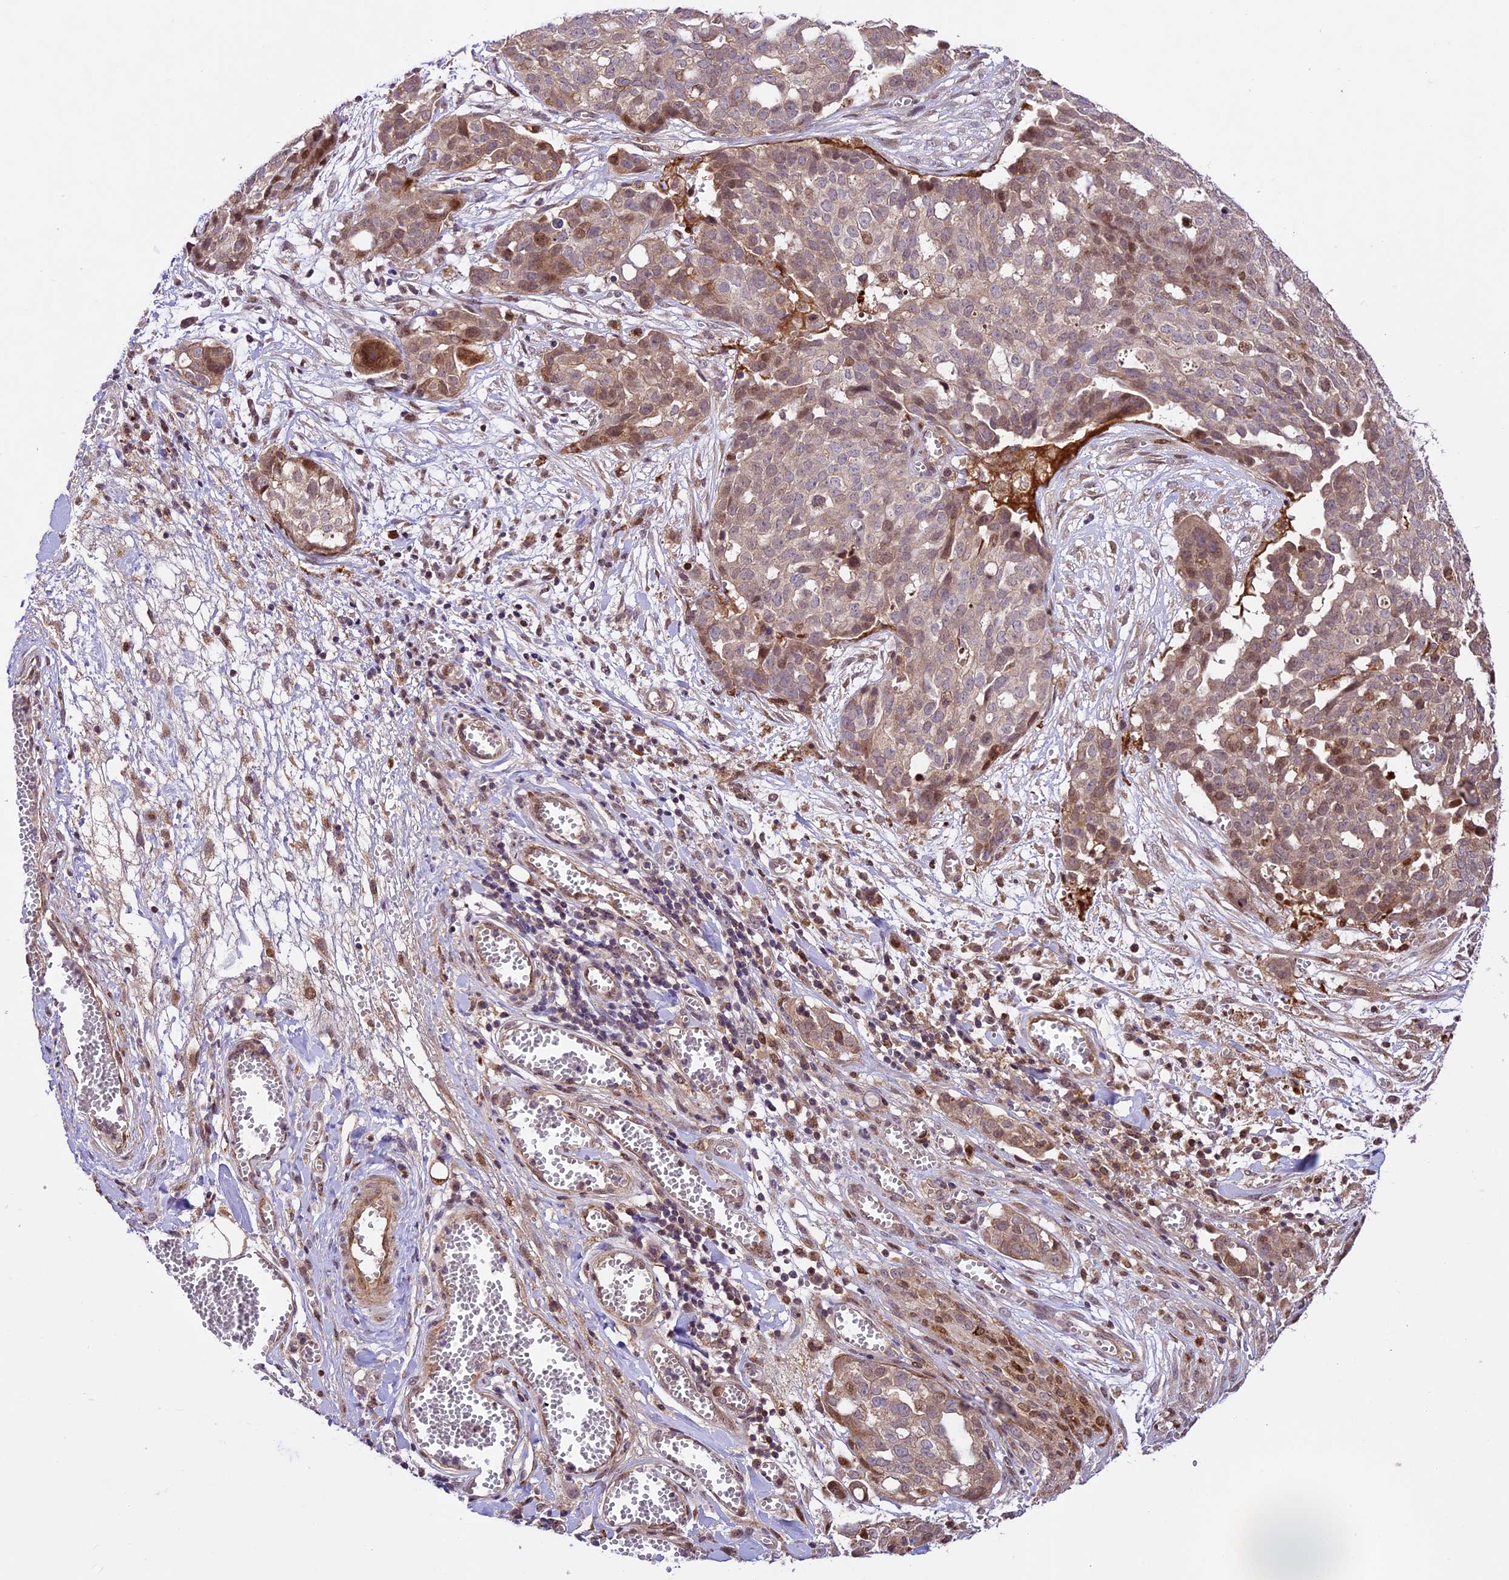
{"staining": {"intensity": "weak", "quantity": "25%-75%", "location": "cytoplasmic/membranous,nuclear"}, "tissue": "ovarian cancer", "cell_type": "Tumor cells", "image_type": "cancer", "snomed": [{"axis": "morphology", "description": "Cystadenocarcinoma, serous, NOS"}, {"axis": "topography", "description": "Soft tissue"}, {"axis": "topography", "description": "Ovary"}], "caption": "Ovarian cancer was stained to show a protein in brown. There is low levels of weak cytoplasmic/membranous and nuclear staining in about 25%-75% of tumor cells. The protein of interest is stained brown, and the nuclei are stained in blue (DAB IHC with brightfield microscopy, high magnification).", "gene": "CCSER1", "patient": {"sex": "female", "age": 57}}